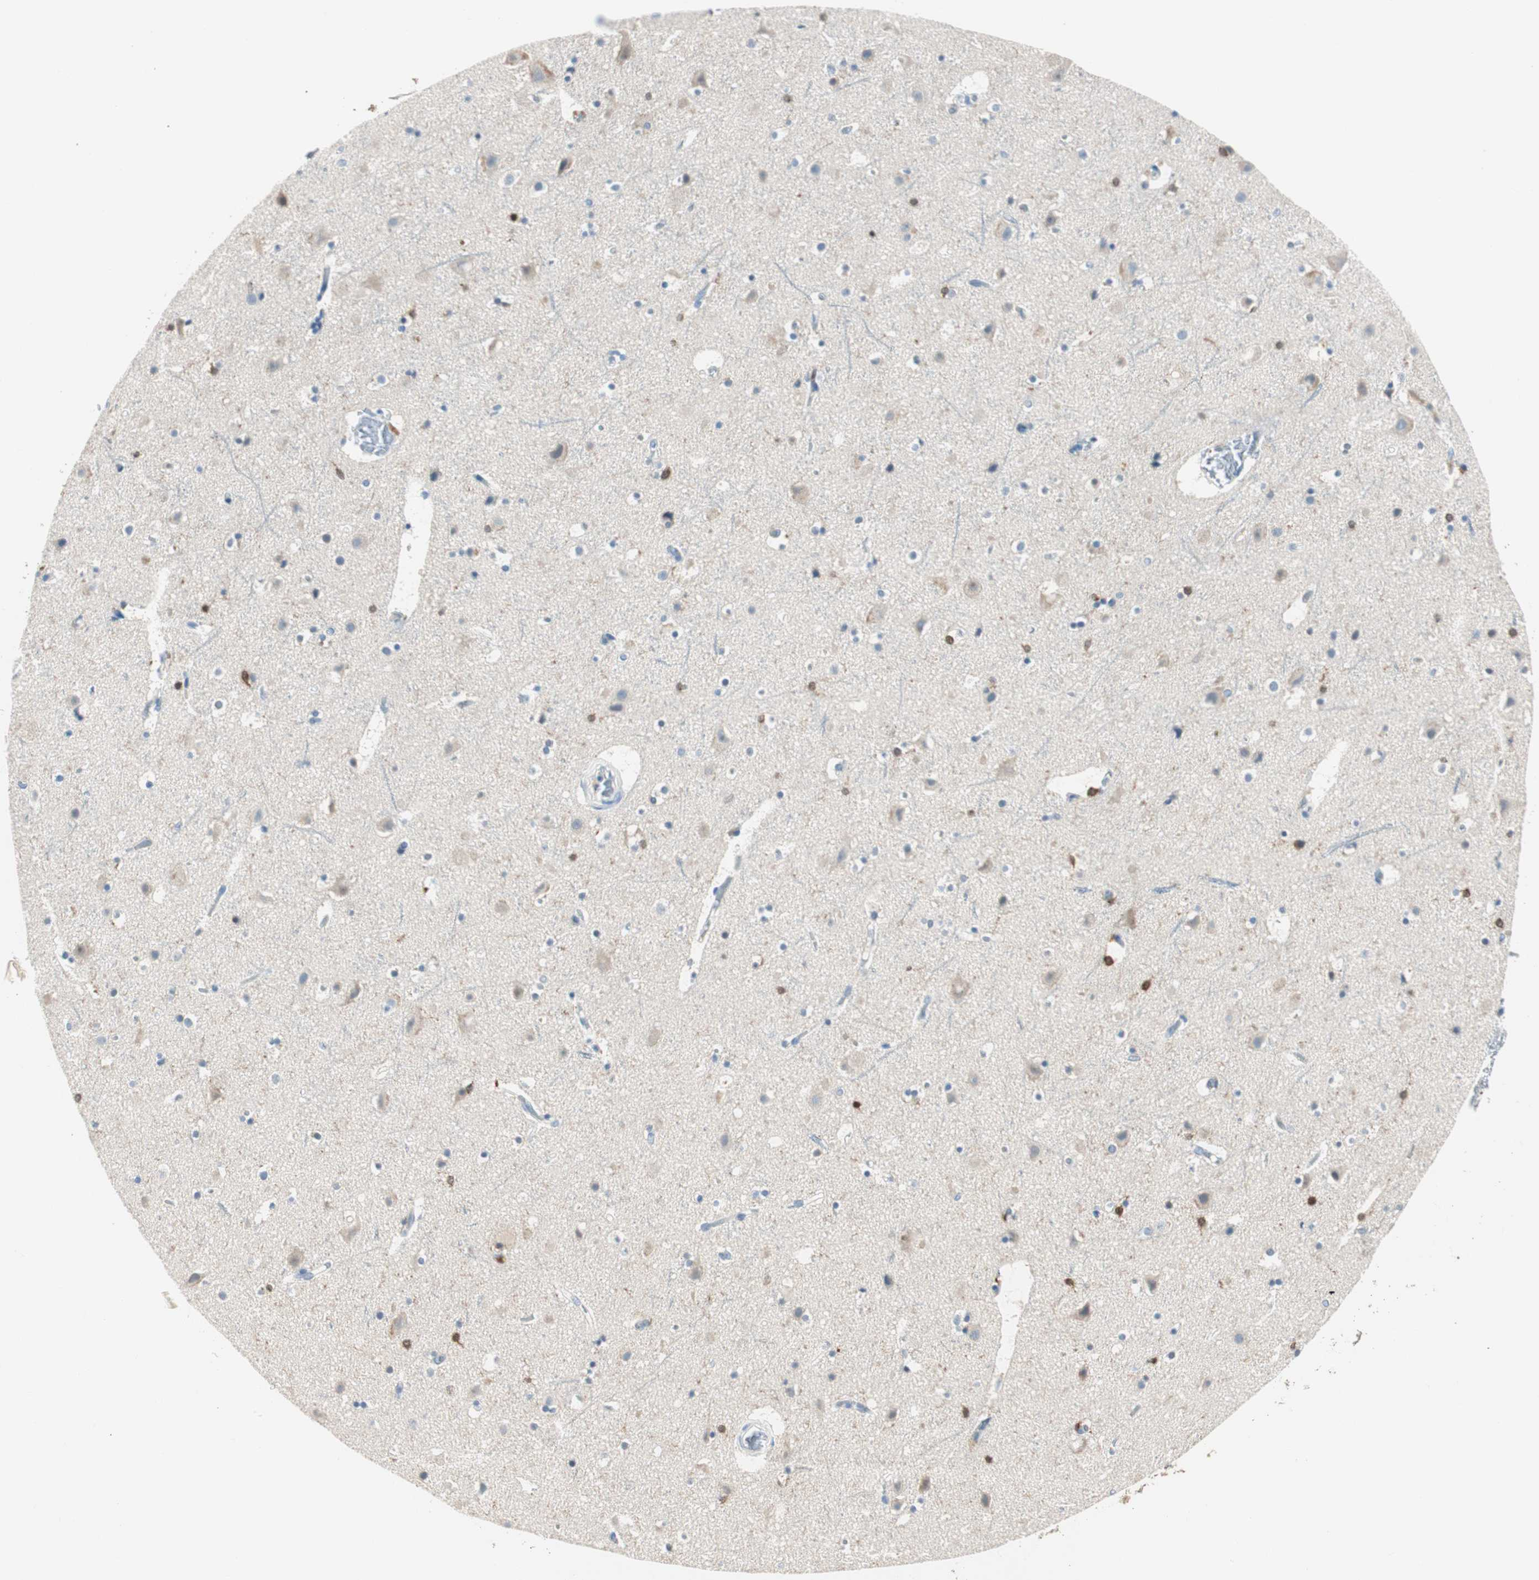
{"staining": {"intensity": "negative", "quantity": "none", "location": "none"}, "tissue": "cerebral cortex", "cell_type": "Endothelial cells", "image_type": "normal", "snomed": [{"axis": "morphology", "description": "Normal tissue, NOS"}, {"axis": "topography", "description": "Cerebral cortex"}], "caption": "Immunohistochemistry of unremarkable human cerebral cortex demonstrates no expression in endothelial cells.", "gene": "COTL1", "patient": {"sex": "male", "age": 45}}